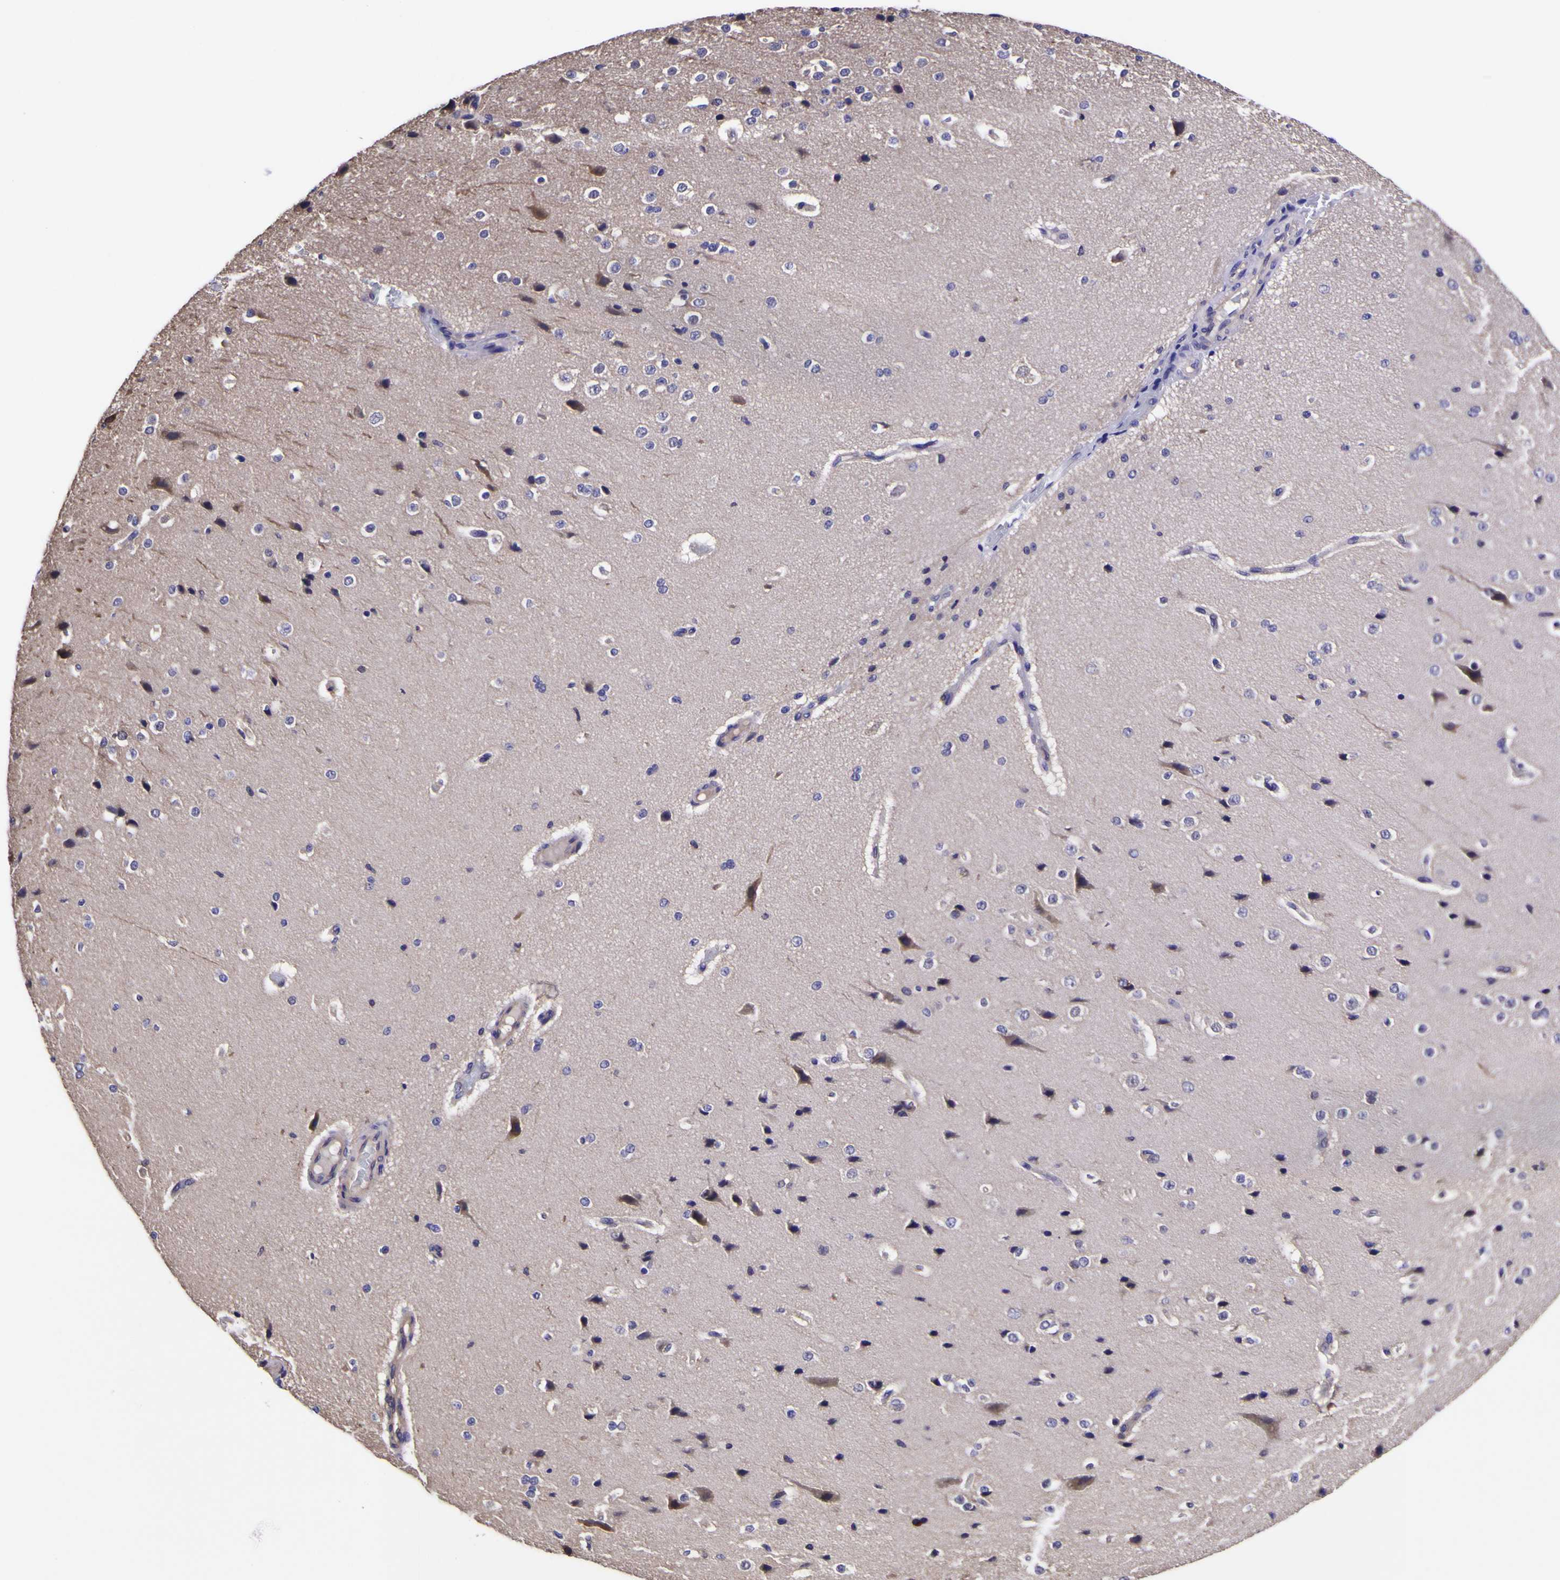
{"staining": {"intensity": "negative", "quantity": "none", "location": "none"}, "tissue": "cerebral cortex", "cell_type": "Endothelial cells", "image_type": "normal", "snomed": [{"axis": "morphology", "description": "Normal tissue, NOS"}, {"axis": "morphology", "description": "Developmental malformation"}, {"axis": "topography", "description": "Cerebral cortex"}], "caption": "Histopathology image shows no significant protein staining in endothelial cells of normal cerebral cortex. The staining was performed using DAB (3,3'-diaminobenzidine) to visualize the protein expression in brown, while the nuclei were stained in blue with hematoxylin (Magnification: 20x).", "gene": "MAPK14", "patient": {"sex": "female", "age": 30}}